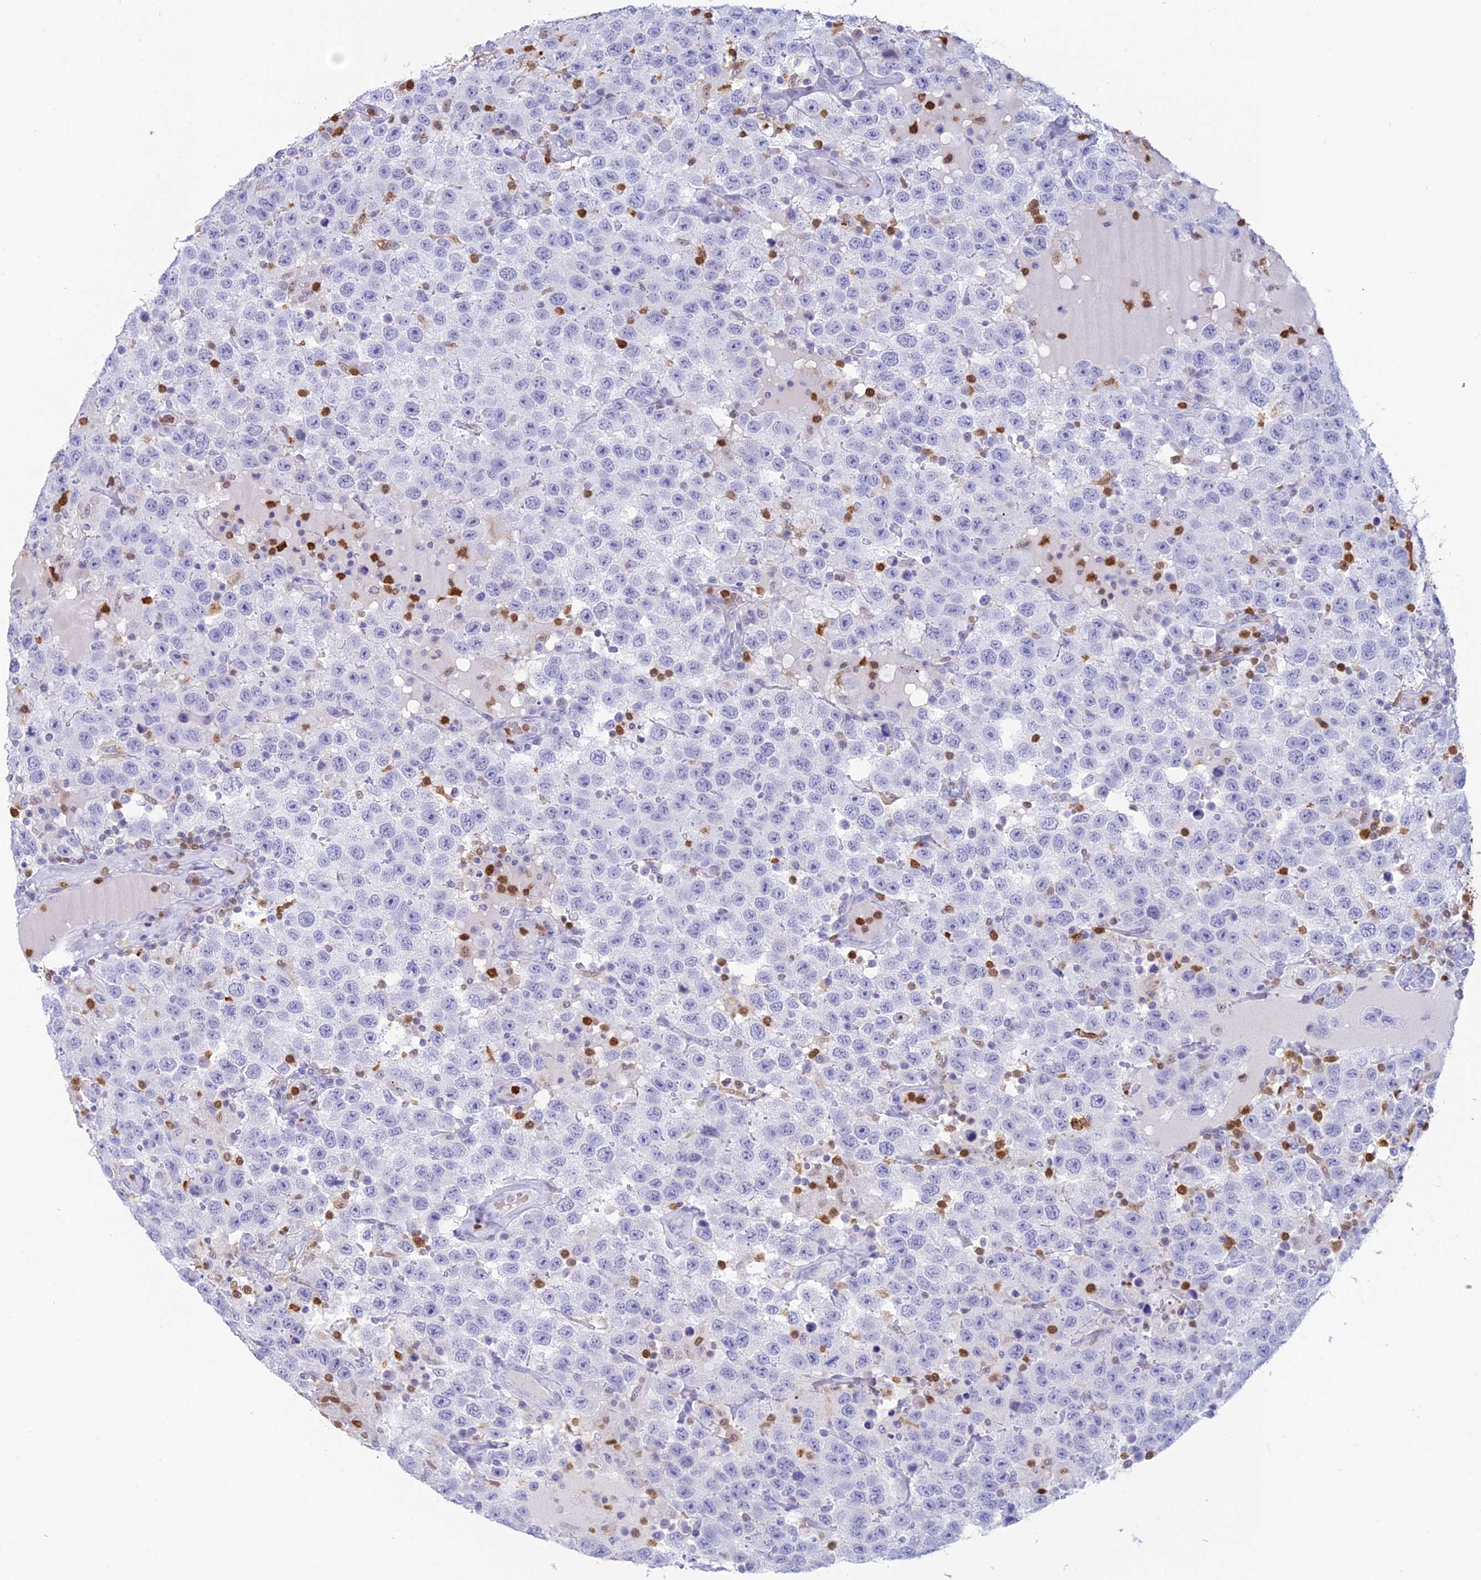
{"staining": {"intensity": "negative", "quantity": "none", "location": "none"}, "tissue": "testis cancer", "cell_type": "Tumor cells", "image_type": "cancer", "snomed": [{"axis": "morphology", "description": "Seminoma, NOS"}, {"axis": "topography", "description": "Testis"}], "caption": "DAB immunohistochemical staining of testis cancer exhibits no significant staining in tumor cells. (Brightfield microscopy of DAB (3,3'-diaminobenzidine) immunohistochemistry at high magnification).", "gene": "PGBD4", "patient": {"sex": "male", "age": 41}}